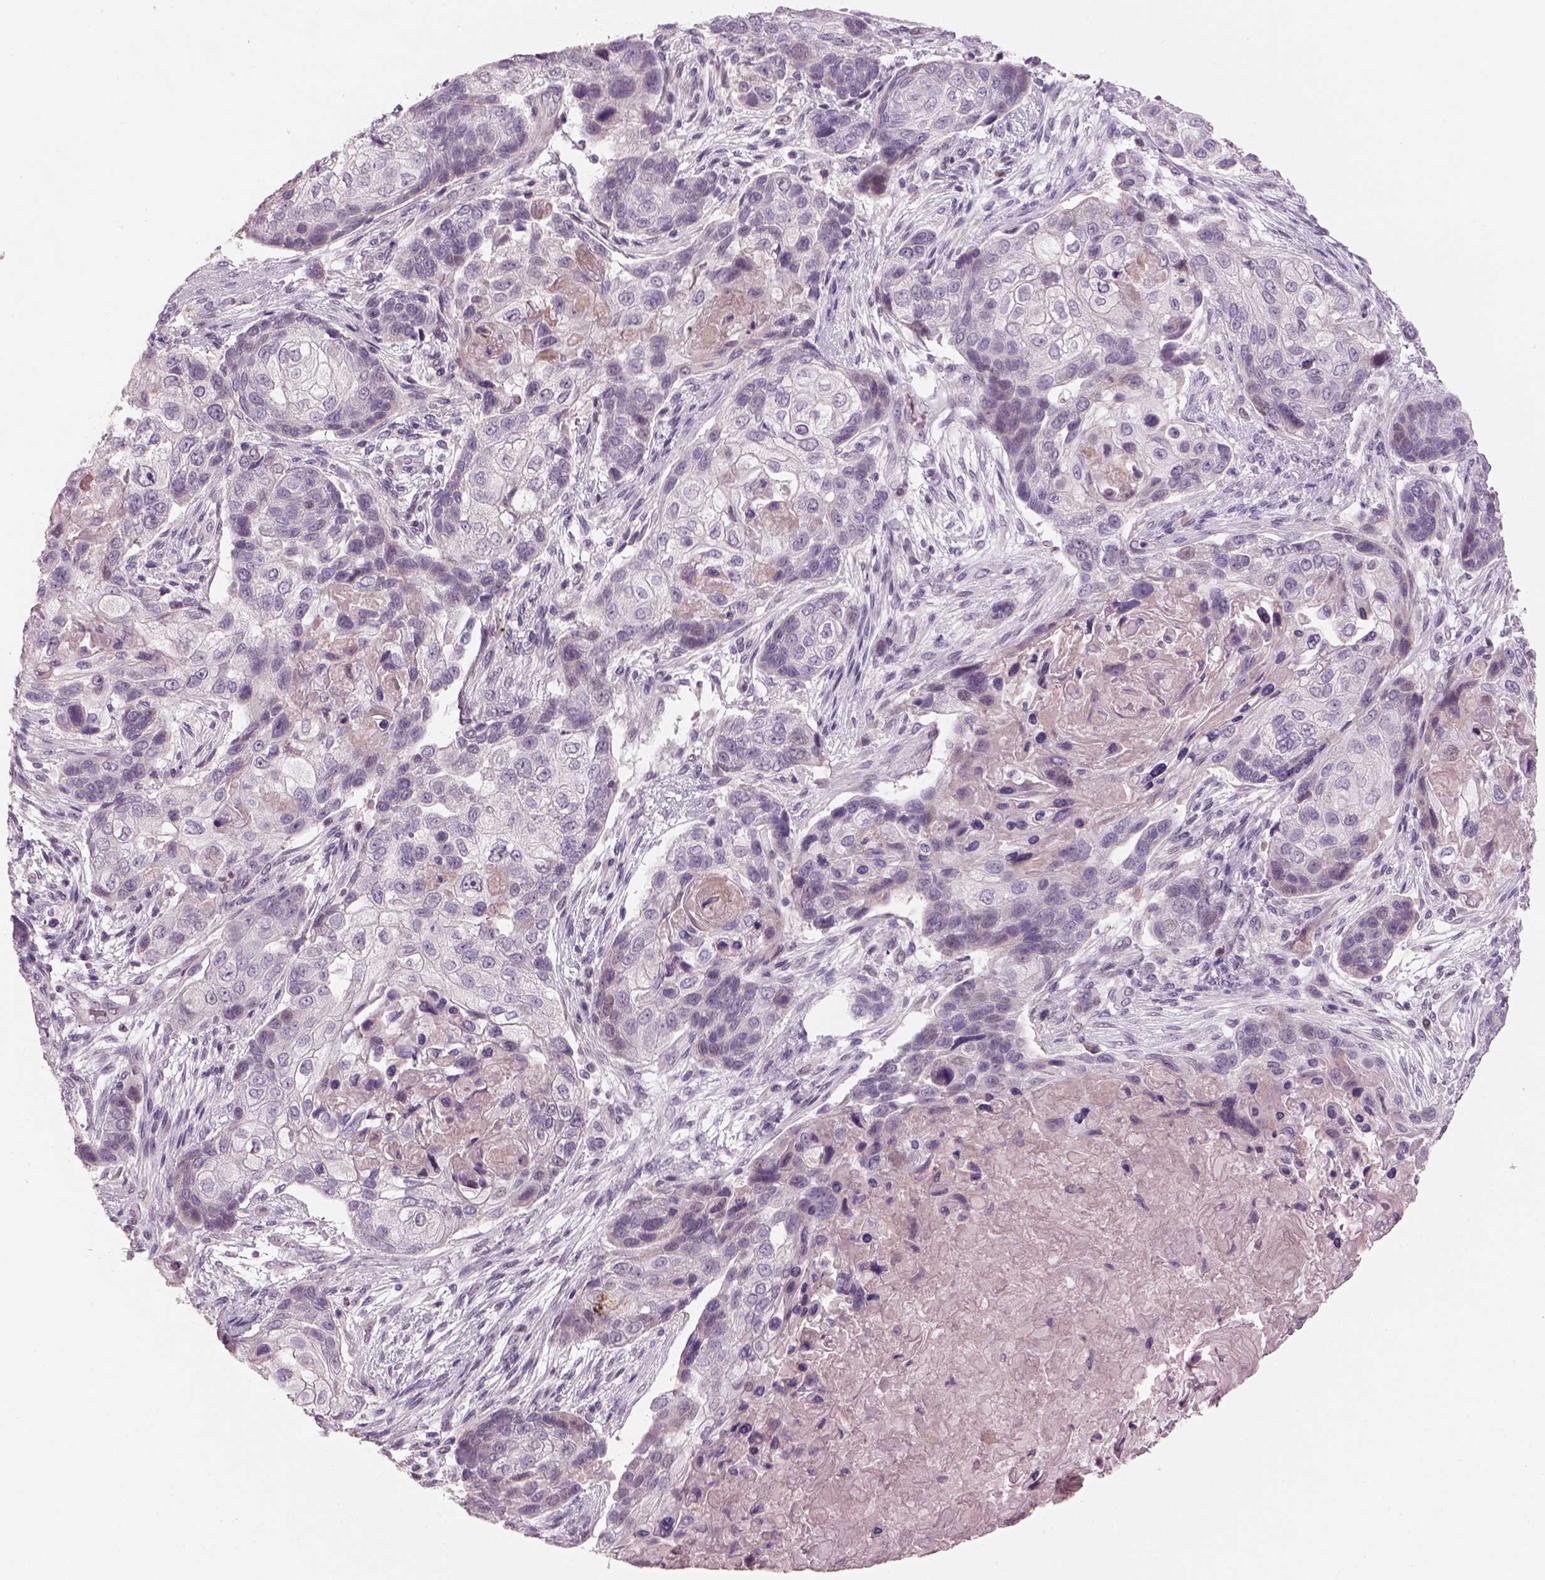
{"staining": {"intensity": "negative", "quantity": "none", "location": "none"}, "tissue": "lung cancer", "cell_type": "Tumor cells", "image_type": "cancer", "snomed": [{"axis": "morphology", "description": "Squamous cell carcinoma, NOS"}, {"axis": "topography", "description": "Lung"}], "caption": "High power microscopy photomicrograph of an immunohistochemistry (IHC) photomicrograph of lung cancer (squamous cell carcinoma), revealing no significant staining in tumor cells.", "gene": "PENK", "patient": {"sex": "male", "age": 69}}